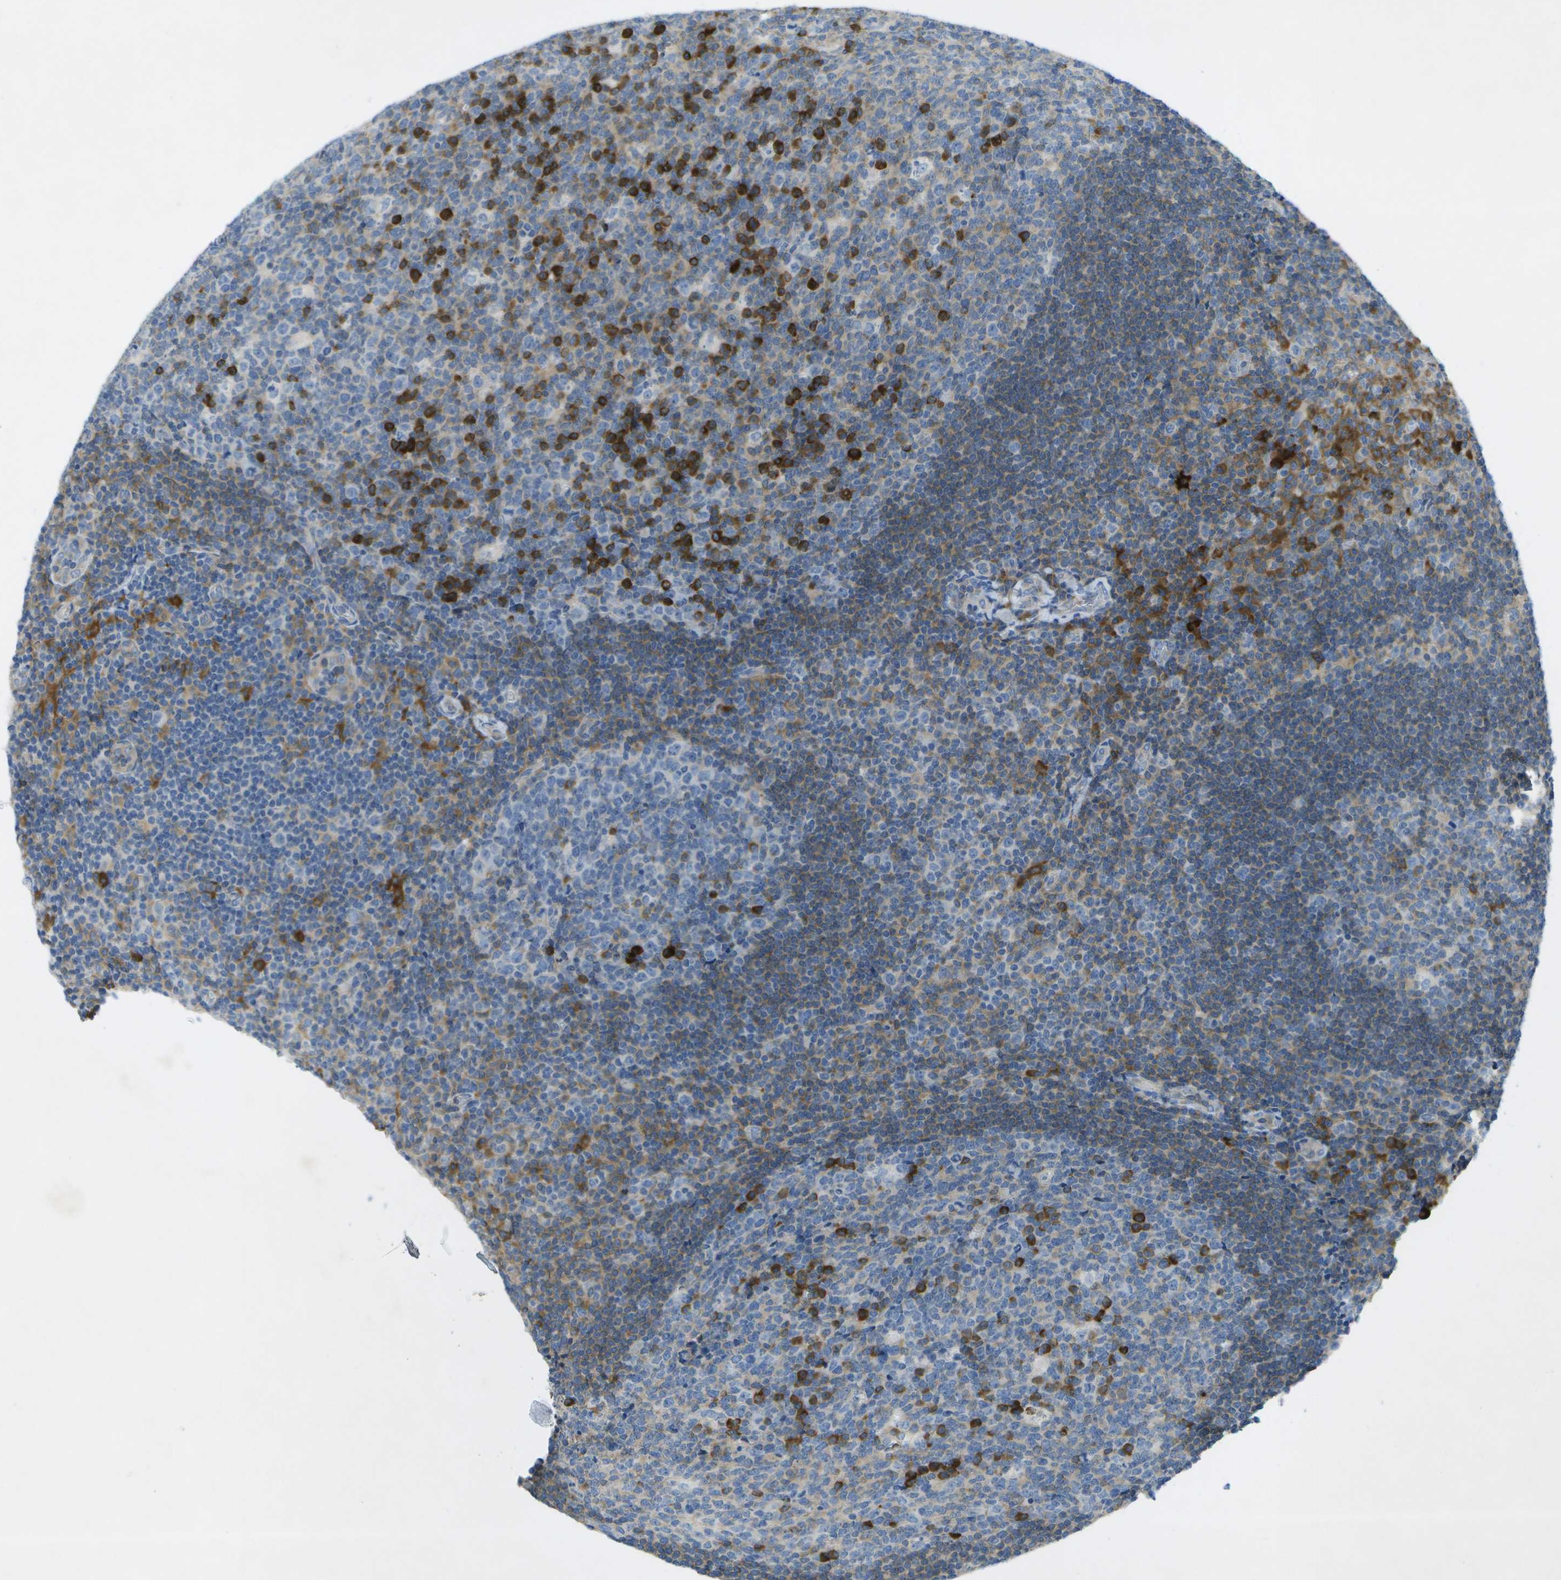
{"staining": {"intensity": "strong", "quantity": "<25%", "location": "cytoplasmic/membranous"}, "tissue": "tonsil", "cell_type": "Germinal center cells", "image_type": "normal", "snomed": [{"axis": "morphology", "description": "Normal tissue, NOS"}, {"axis": "topography", "description": "Tonsil"}], "caption": "Brown immunohistochemical staining in normal tonsil exhibits strong cytoplasmic/membranous expression in approximately <25% of germinal center cells. The staining is performed using DAB brown chromogen to label protein expression. The nuclei are counter-stained blue using hematoxylin.", "gene": "WNK2", "patient": {"sex": "male", "age": 17}}